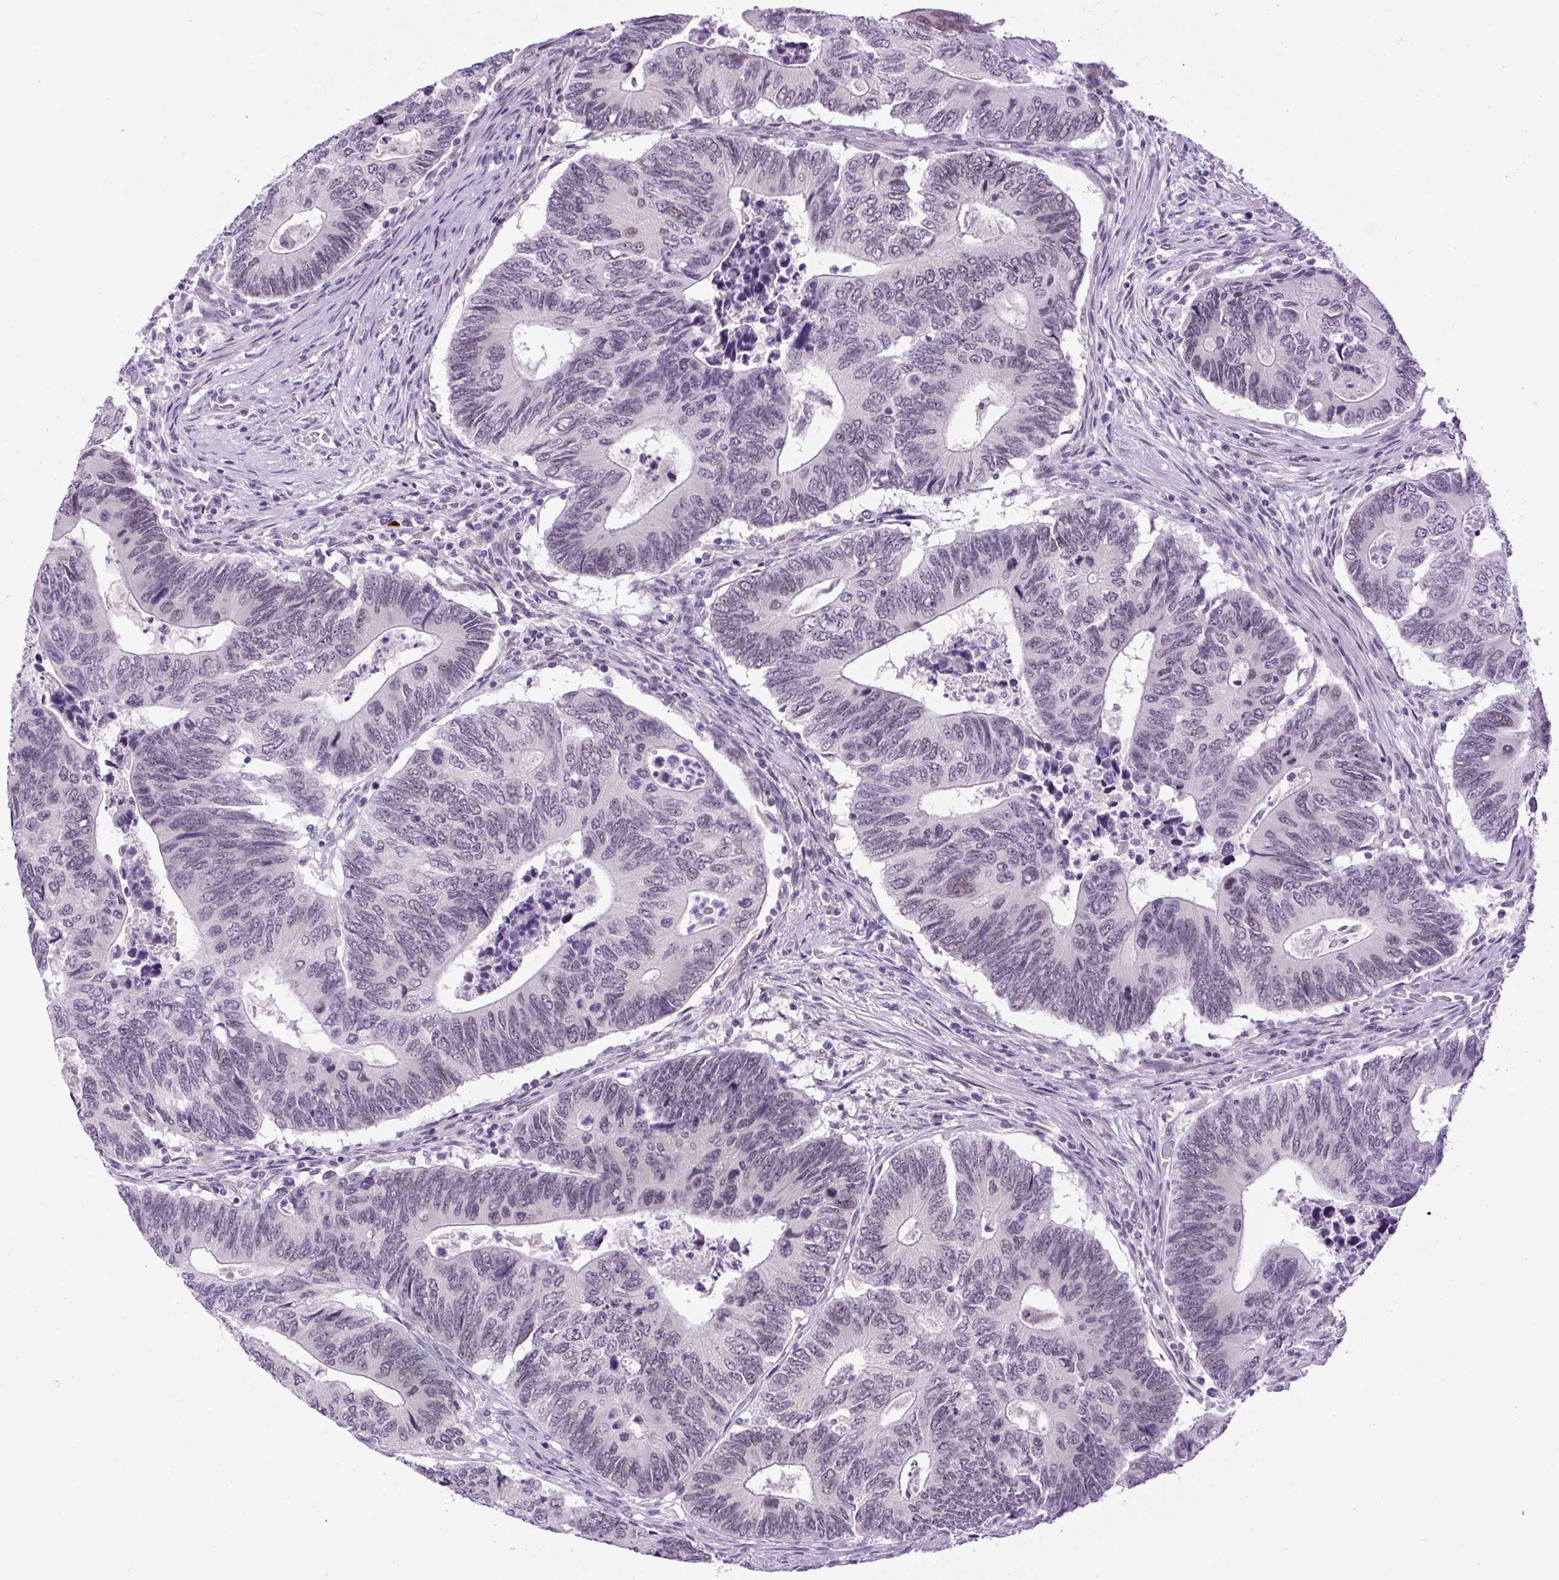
{"staining": {"intensity": "negative", "quantity": "none", "location": "none"}, "tissue": "colorectal cancer", "cell_type": "Tumor cells", "image_type": "cancer", "snomed": [{"axis": "morphology", "description": "Adenocarcinoma, NOS"}, {"axis": "topography", "description": "Colon"}], "caption": "Tumor cells are negative for brown protein staining in colorectal cancer. (Brightfield microscopy of DAB immunohistochemistry at high magnification).", "gene": "RHBDD2", "patient": {"sex": "male", "age": 87}}